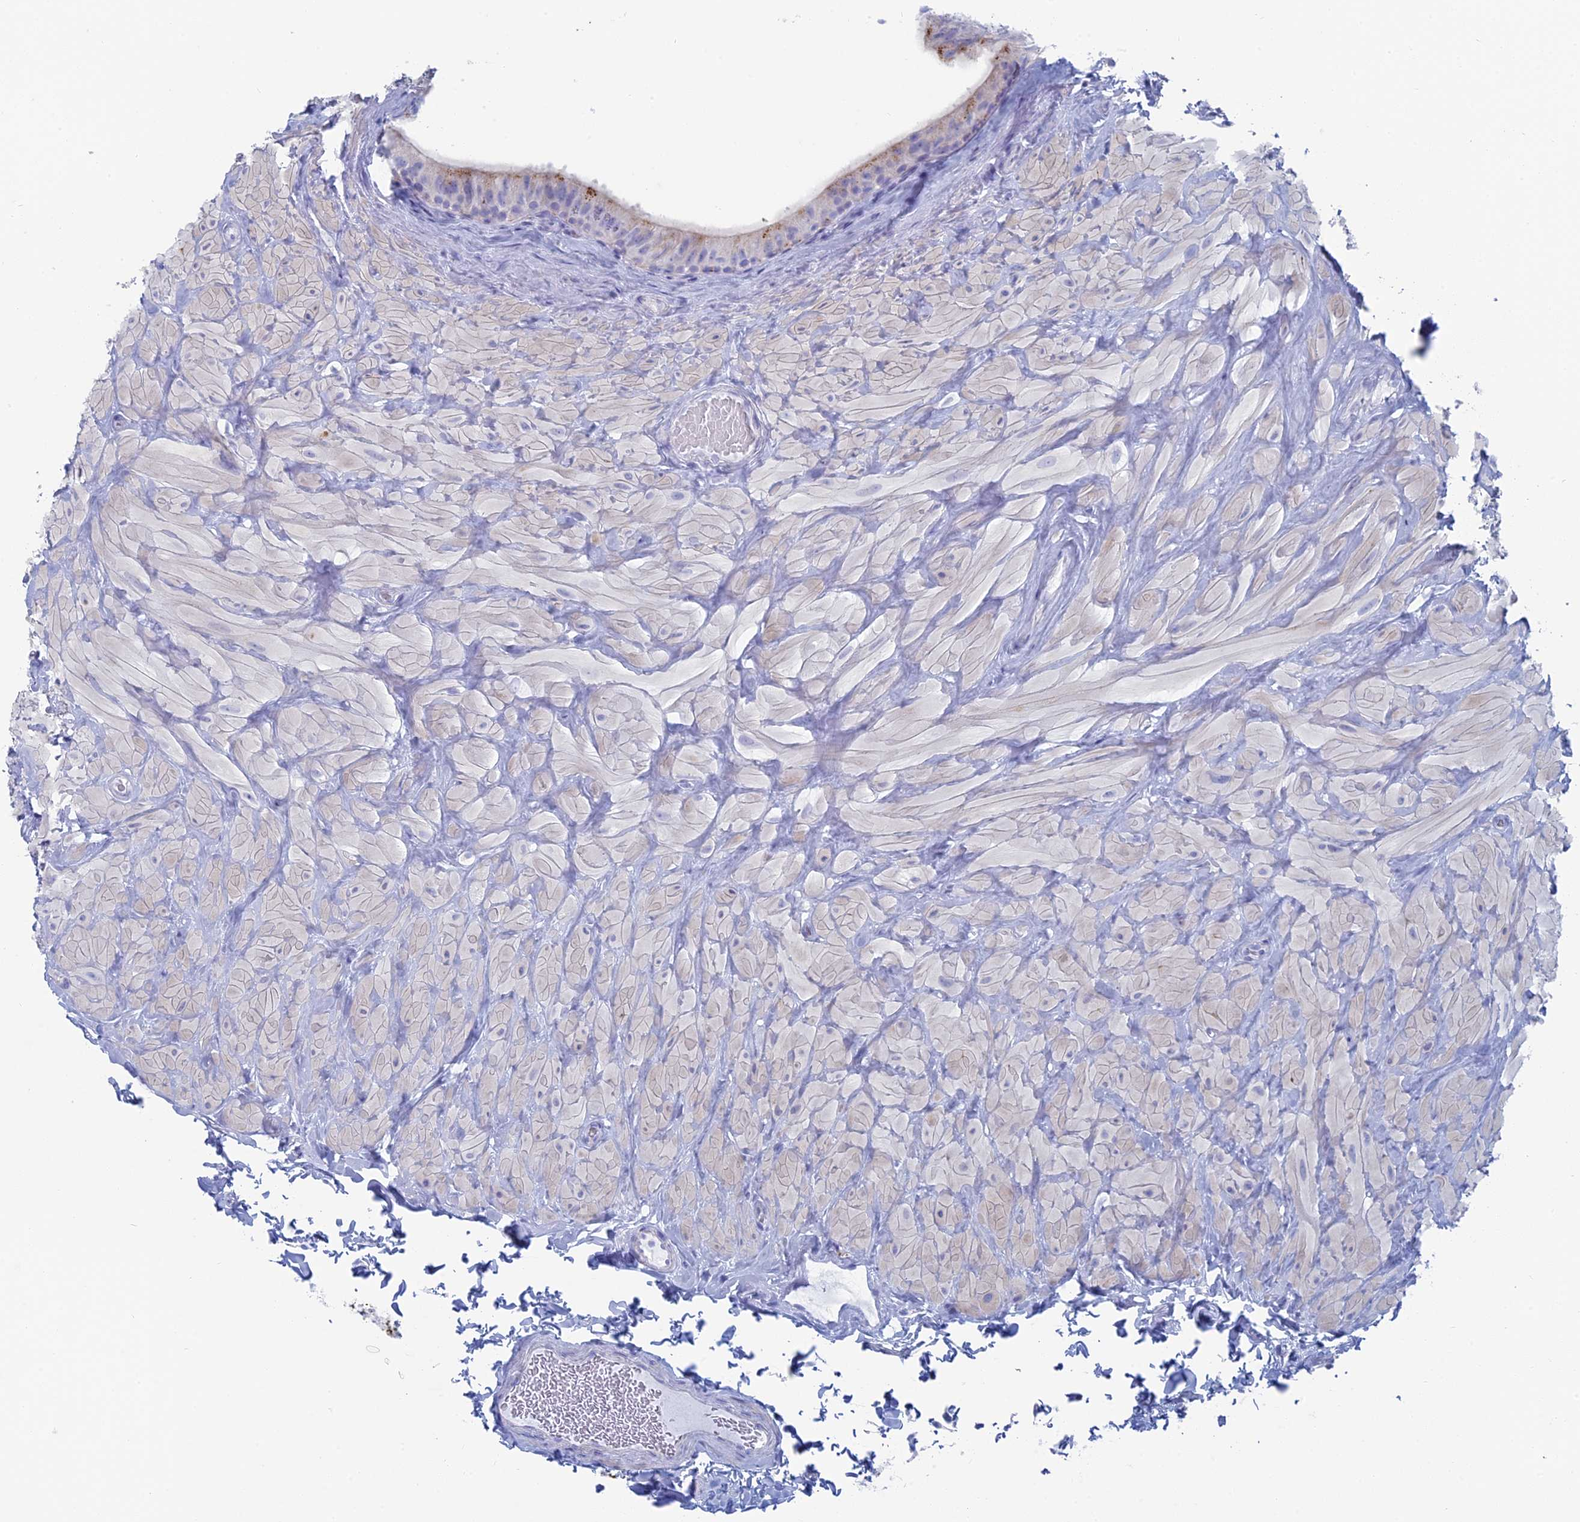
{"staining": {"intensity": "strong", "quantity": "25%-75%", "location": "cytoplasmic/membranous"}, "tissue": "epididymis", "cell_type": "Glandular cells", "image_type": "normal", "snomed": [{"axis": "morphology", "description": "Normal tissue, NOS"}, {"axis": "topography", "description": "Soft tissue"}, {"axis": "topography", "description": "Vascular tissue"}, {"axis": "topography", "description": "Epididymis"}], "caption": "An image of epididymis stained for a protein demonstrates strong cytoplasmic/membranous brown staining in glandular cells. The protein is shown in brown color, while the nuclei are stained blue.", "gene": "ALMS1", "patient": {"sex": "male", "age": 49}}